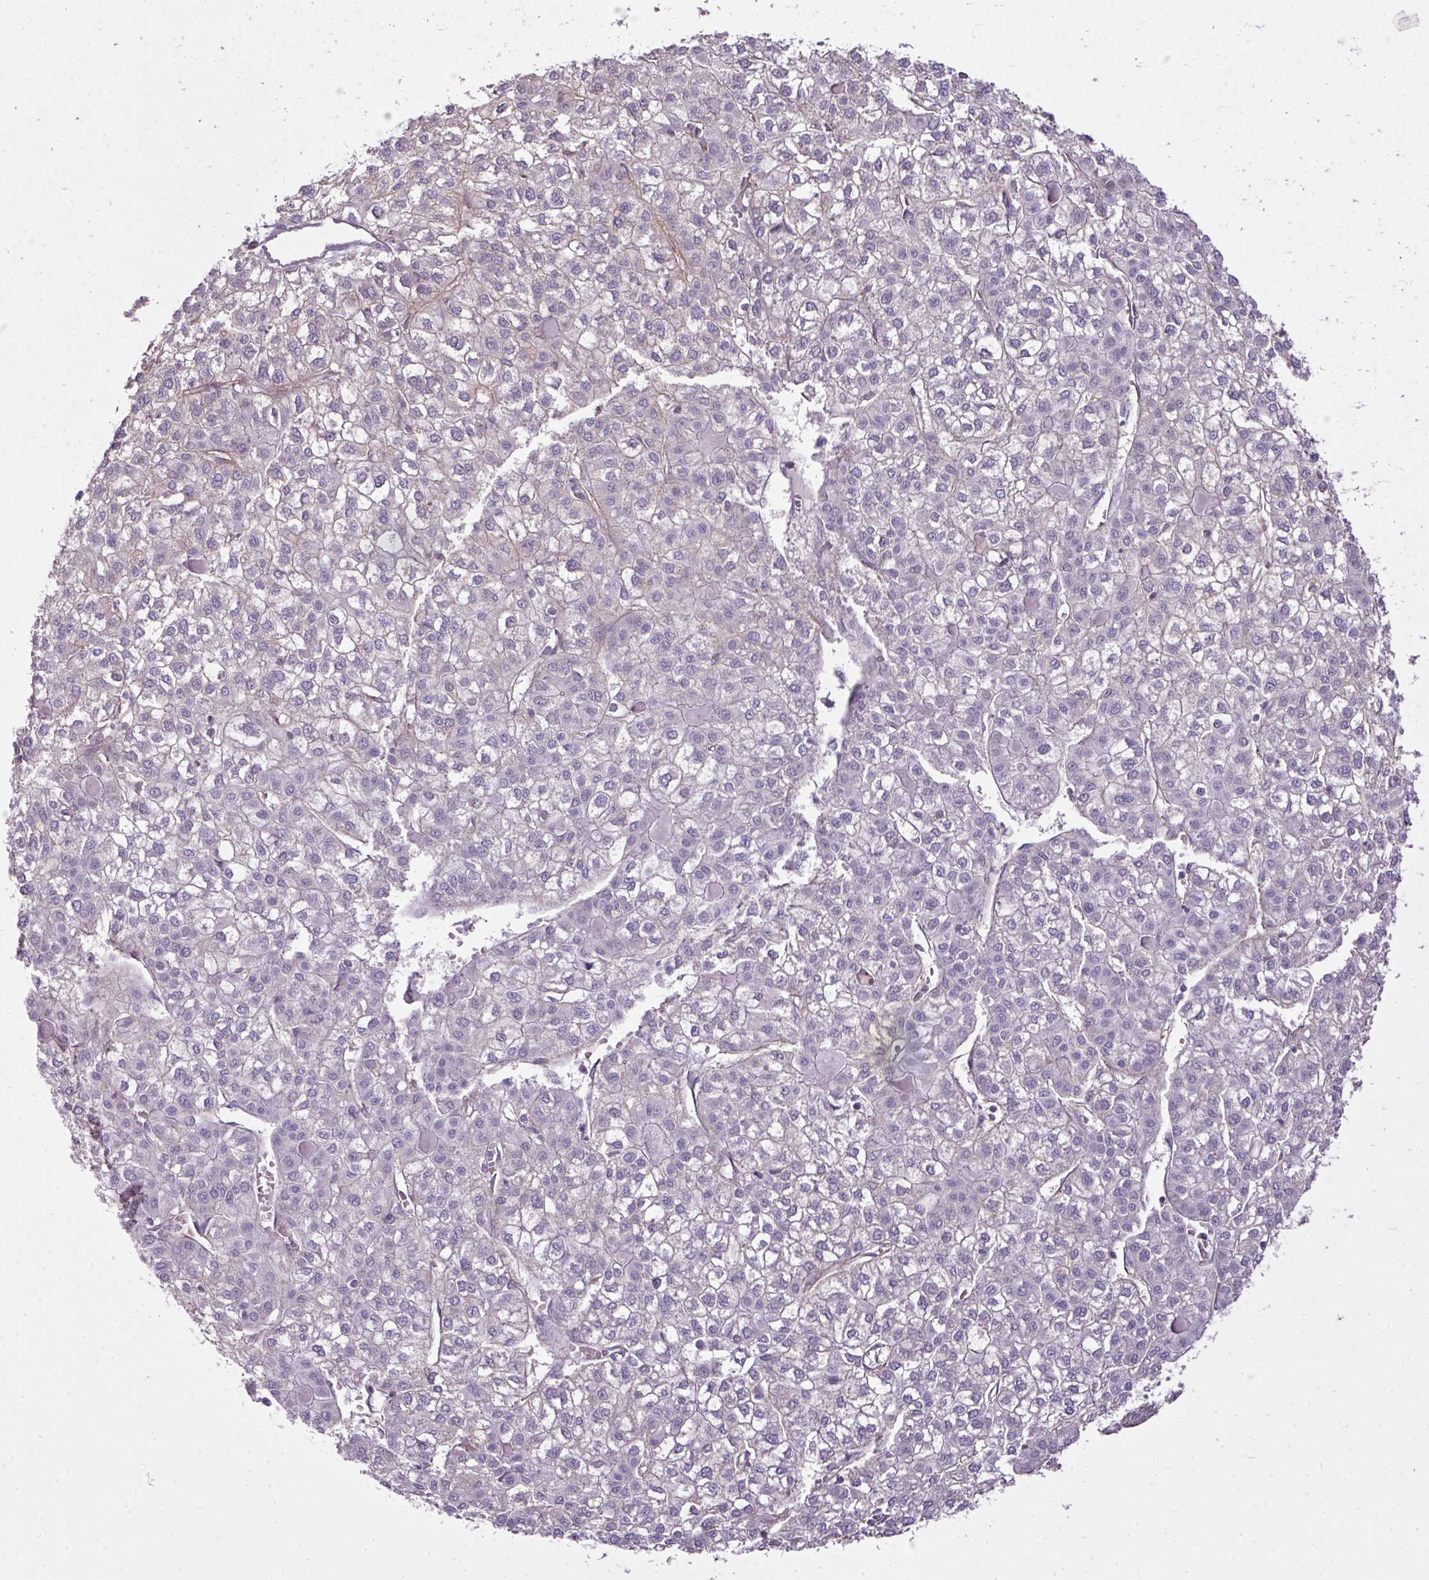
{"staining": {"intensity": "negative", "quantity": "none", "location": "none"}, "tissue": "liver cancer", "cell_type": "Tumor cells", "image_type": "cancer", "snomed": [{"axis": "morphology", "description": "Carcinoma, Hepatocellular, NOS"}, {"axis": "topography", "description": "Liver"}], "caption": "Liver cancer was stained to show a protein in brown. There is no significant staining in tumor cells.", "gene": "C19orf33", "patient": {"sex": "female", "age": 43}}